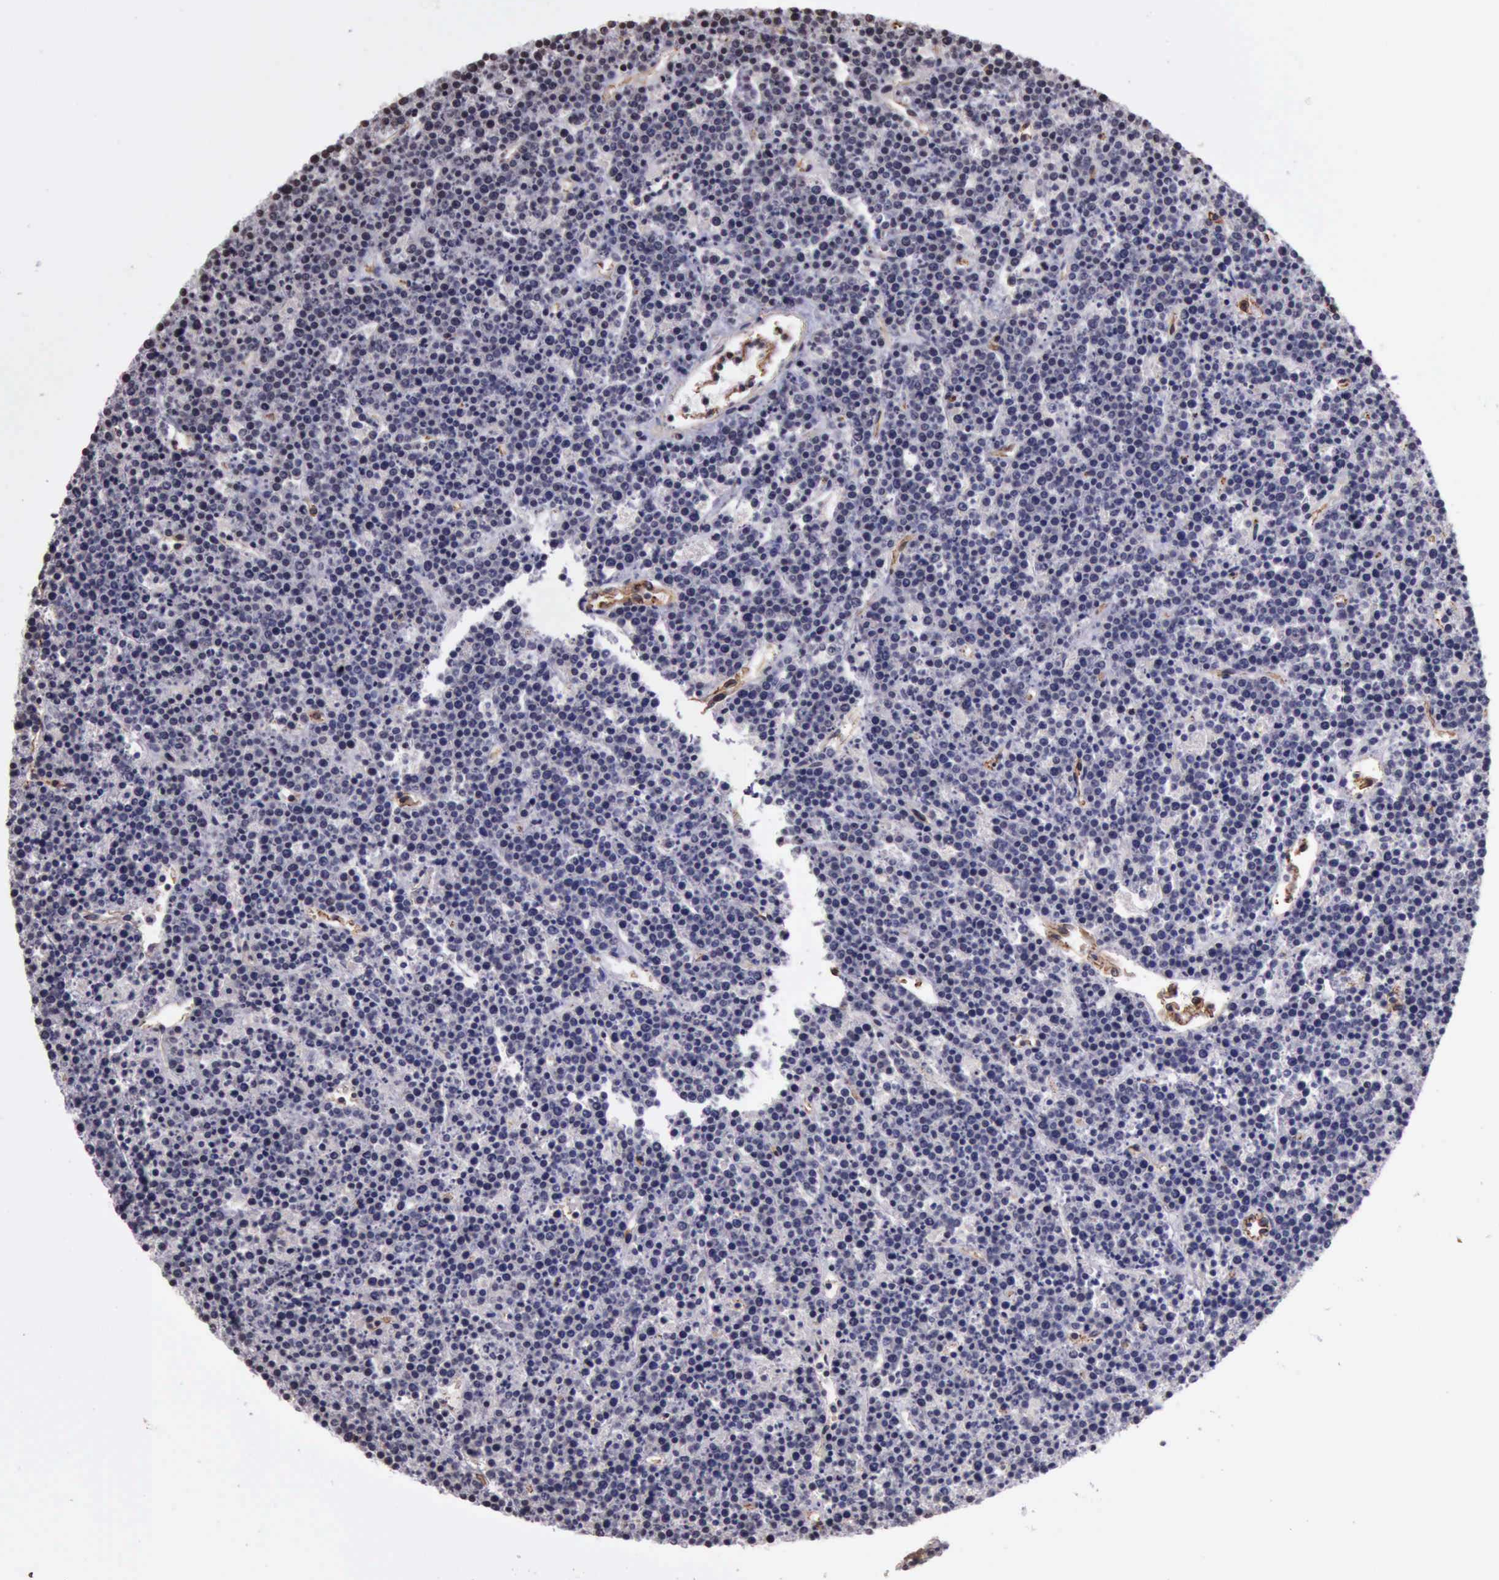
{"staining": {"intensity": "negative", "quantity": "none", "location": "none"}, "tissue": "lymphoma", "cell_type": "Tumor cells", "image_type": "cancer", "snomed": [{"axis": "morphology", "description": "Malignant lymphoma, non-Hodgkin's type, High grade"}, {"axis": "topography", "description": "Ovary"}], "caption": "Immunohistochemical staining of lymphoma reveals no significant positivity in tumor cells.", "gene": "CTNNB1", "patient": {"sex": "female", "age": 56}}